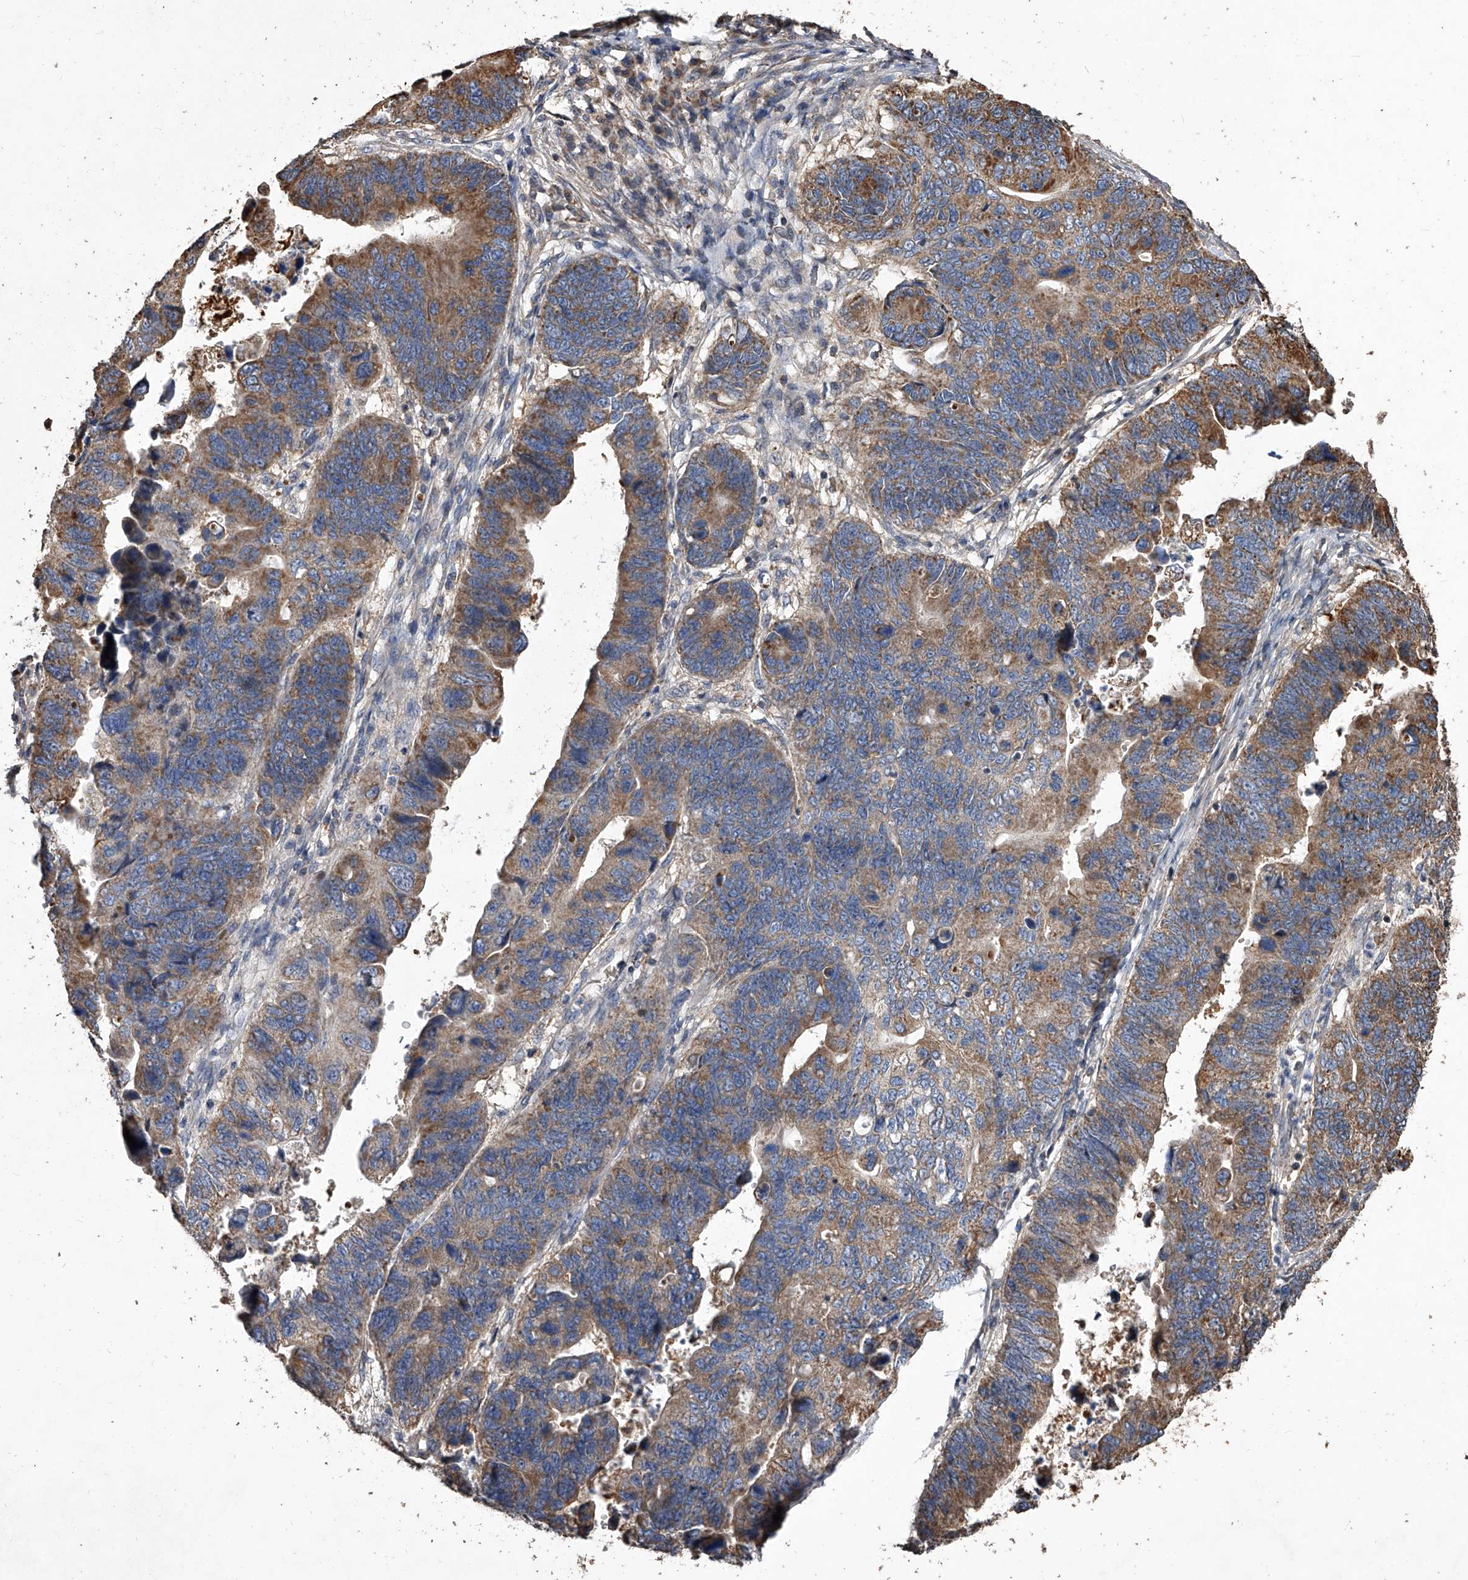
{"staining": {"intensity": "moderate", "quantity": ">75%", "location": "cytoplasmic/membranous"}, "tissue": "stomach cancer", "cell_type": "Tumor cells", "image_type": "cancer", "snomed": [{"axis": "morphology", "description": "Adenocarcinoma, NOS"}, {"axis": "topography", "description": "Stomach"}], "caption": "Moderate cytoplasmic/membranous staining is identified in approximately >75% of tumor cells in stomach cancer. Using DAB (brown) and hematoxylin (blue) stains, captured at high magnification using brightfield microscopy.", "gene": "LTV1", "patient": {"sex": "male", "age": 59}}